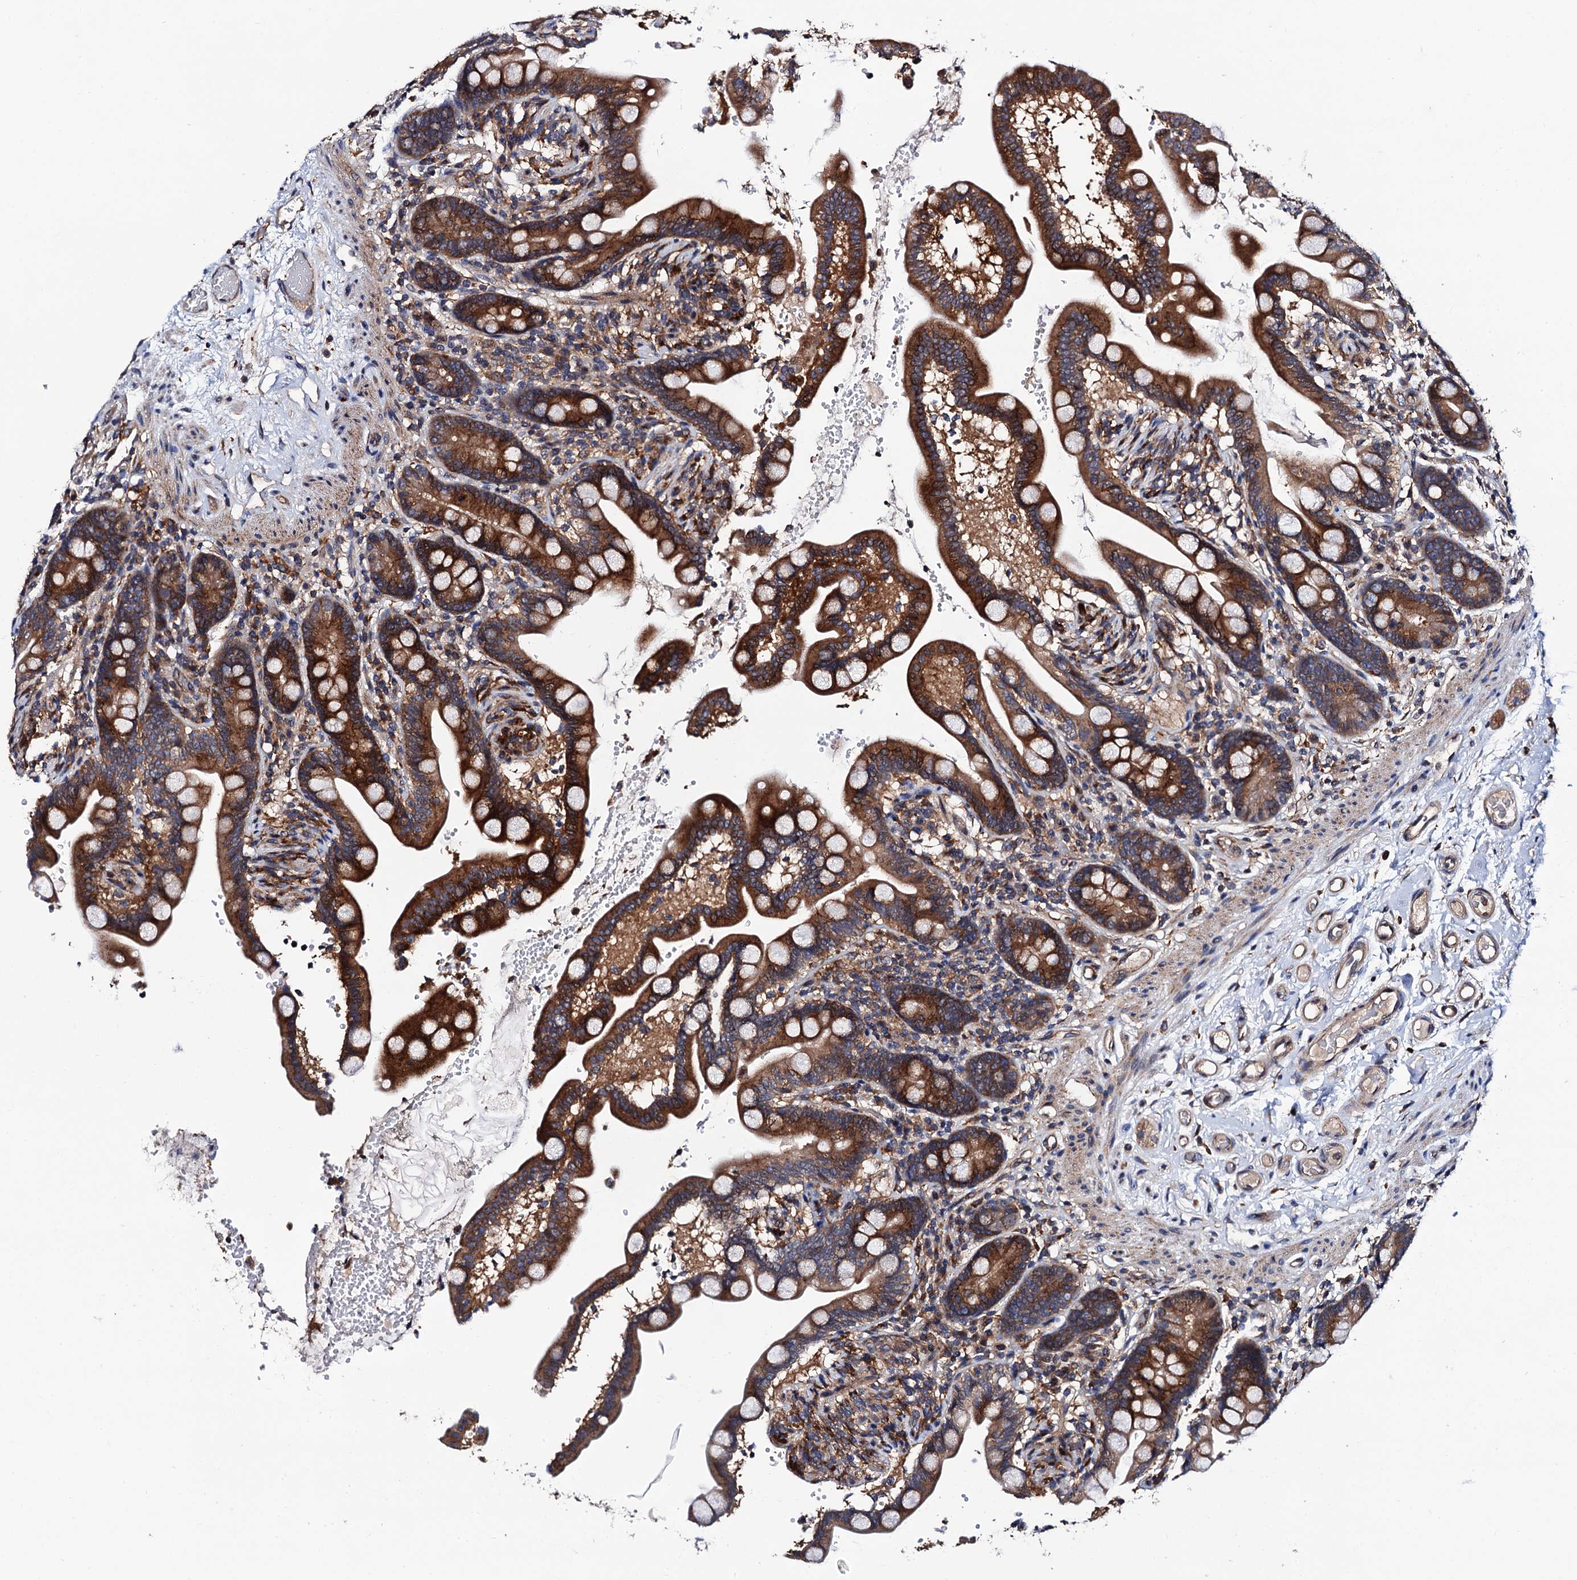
{"staining": {"intensity": "moderate", "quantity": ">75%", "location": "cytoplasmic/membranous"}, "tissue": "colon", "cell_type": "Endothelial cells", "image_type": "normal", "snomed": [{"axis": "morphology", "description": "Normal tissue, NOS"}, {"axis": "topography", "description": "Smooth muscle"}, {"axis": "topography", "description": "Colon"}], "caption": "Immunohistochemistry photomicrograph of normal human colon stained for a protein (brown), which reveals medium levels of moderate cytoplasmic/membranous staining in approximately >75% of endothelial cells.", "gene": "VPS35", "patient": {"sex": "male", "age": 73}}